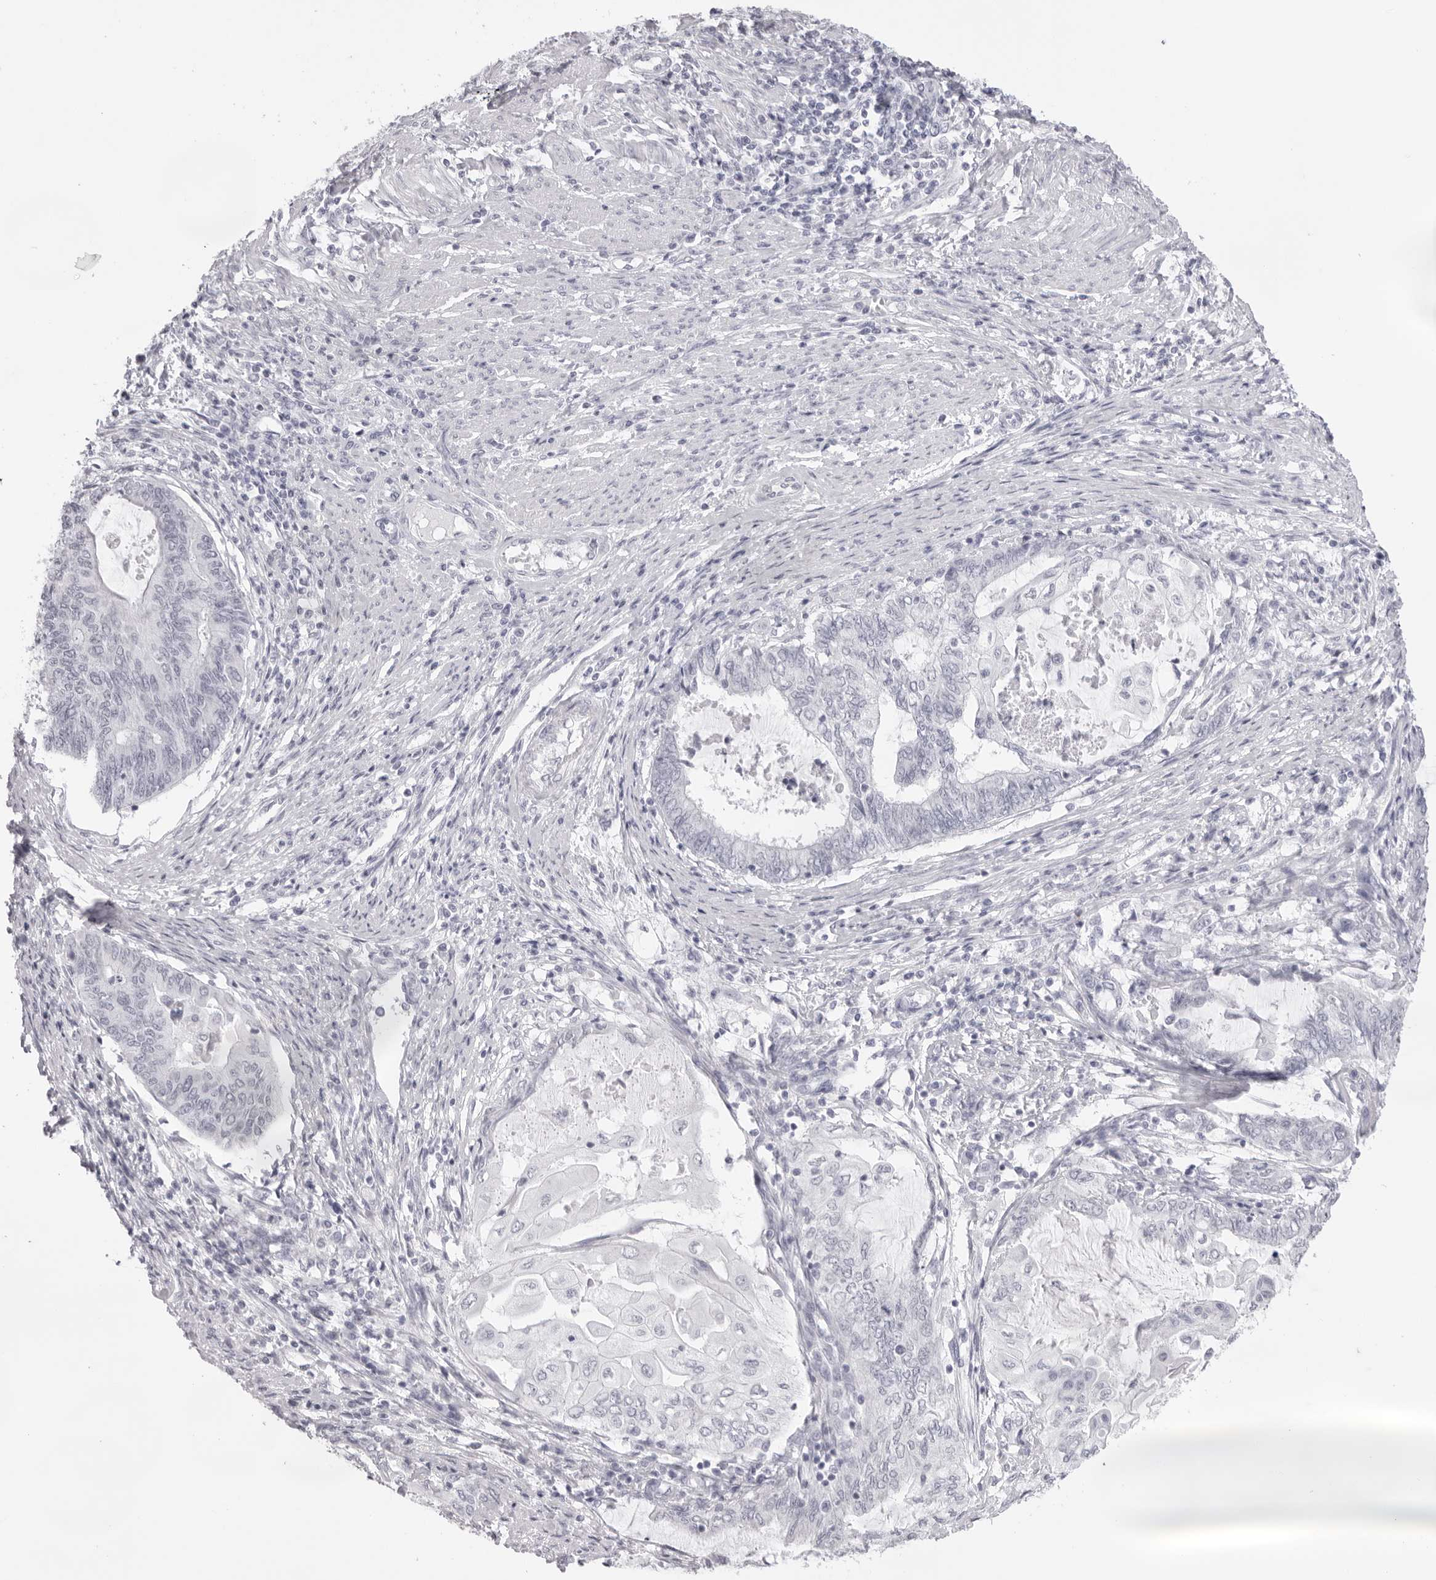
{"staining": {"intensity": "negative", "quantity": "none", "location": "none"}, "tissue": "endometrial cancer", "cell_type": "Tumor cells", "image_type": "cancer", "snomed": [{"axis": "morphology", "description": "Adenocarcinoma, NOS"}, {"axis": "topography", "description": "Uterus"}, {"axis": "topography", "description": "Endometrium"}], "caption": "Immunohistochemistry micrograph of neoplastic tissue: endometrial cancer stained with DAB (3,3'-diaminobenzidine) displays no significant protein expression in tumor cells.", "gene": "KLK12", "patient": {"sex": "female", "age": 70}}